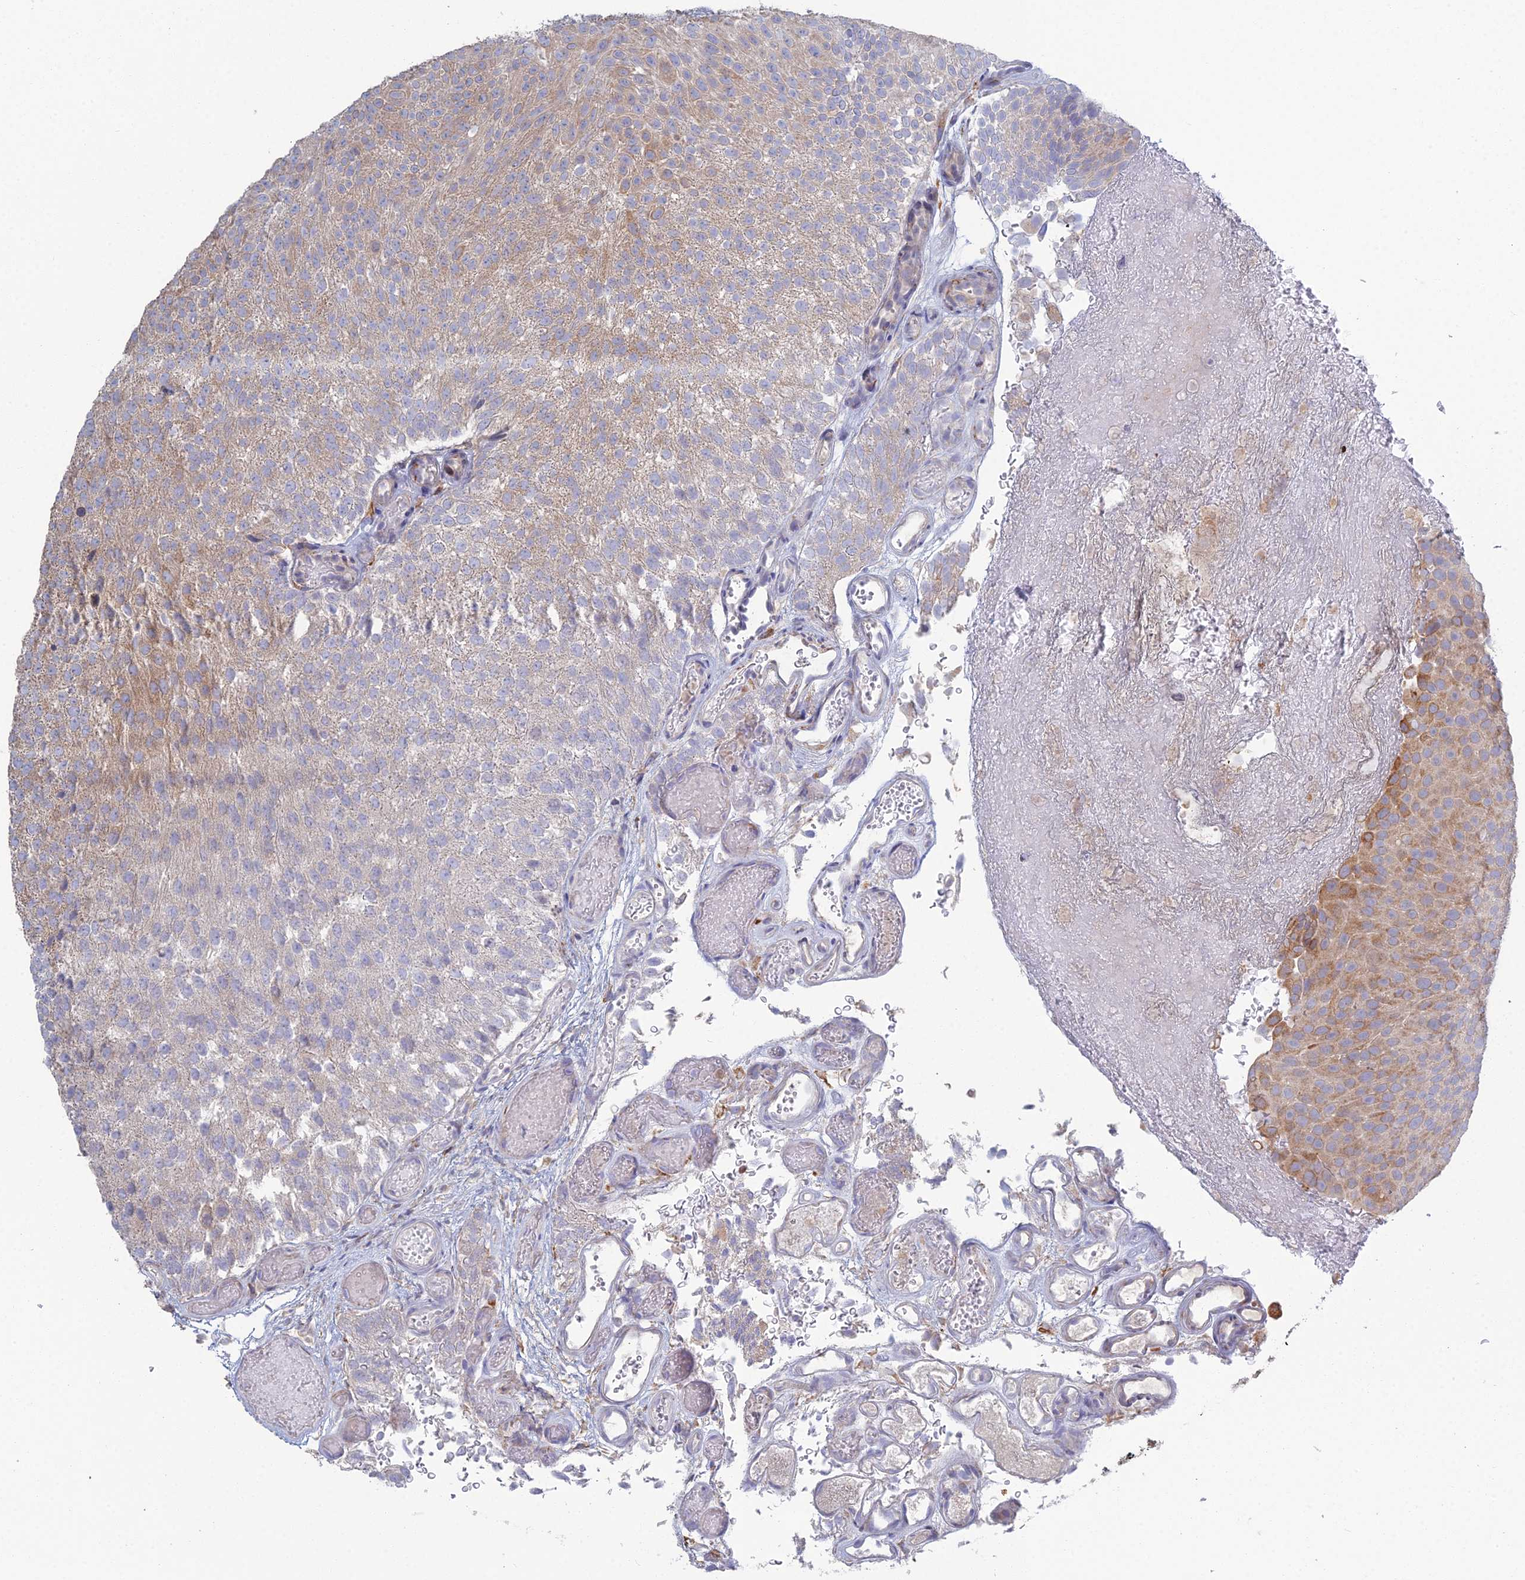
{"staining": {"intensity": "moderate", "quantity": "<25%", "location": "cytoplasmic/membranous"}, "tissue": "urothelial cancer", "cell_type": "Tumor cells", "image_type": "cancer", "snomed": [{"axis": "morphology", "description": "Urothelial carcinoma, Low grade"}, {"axis": "topography", "description": "Urinary bladder"}], "caption": "Immunohistochemistry (IHC) photomicrograph of neoplastic tissue: low-grade urothelial carcinoma stained using IHC exhibits low levels of moderate protein expression localized specifically in the cytoplasmic/membranous of tumor cells, appearing as a cytoplasmic/membranous brown color.", "gene": "TRAPPC6A", "patient": {"sex": "male", "age": 78}}